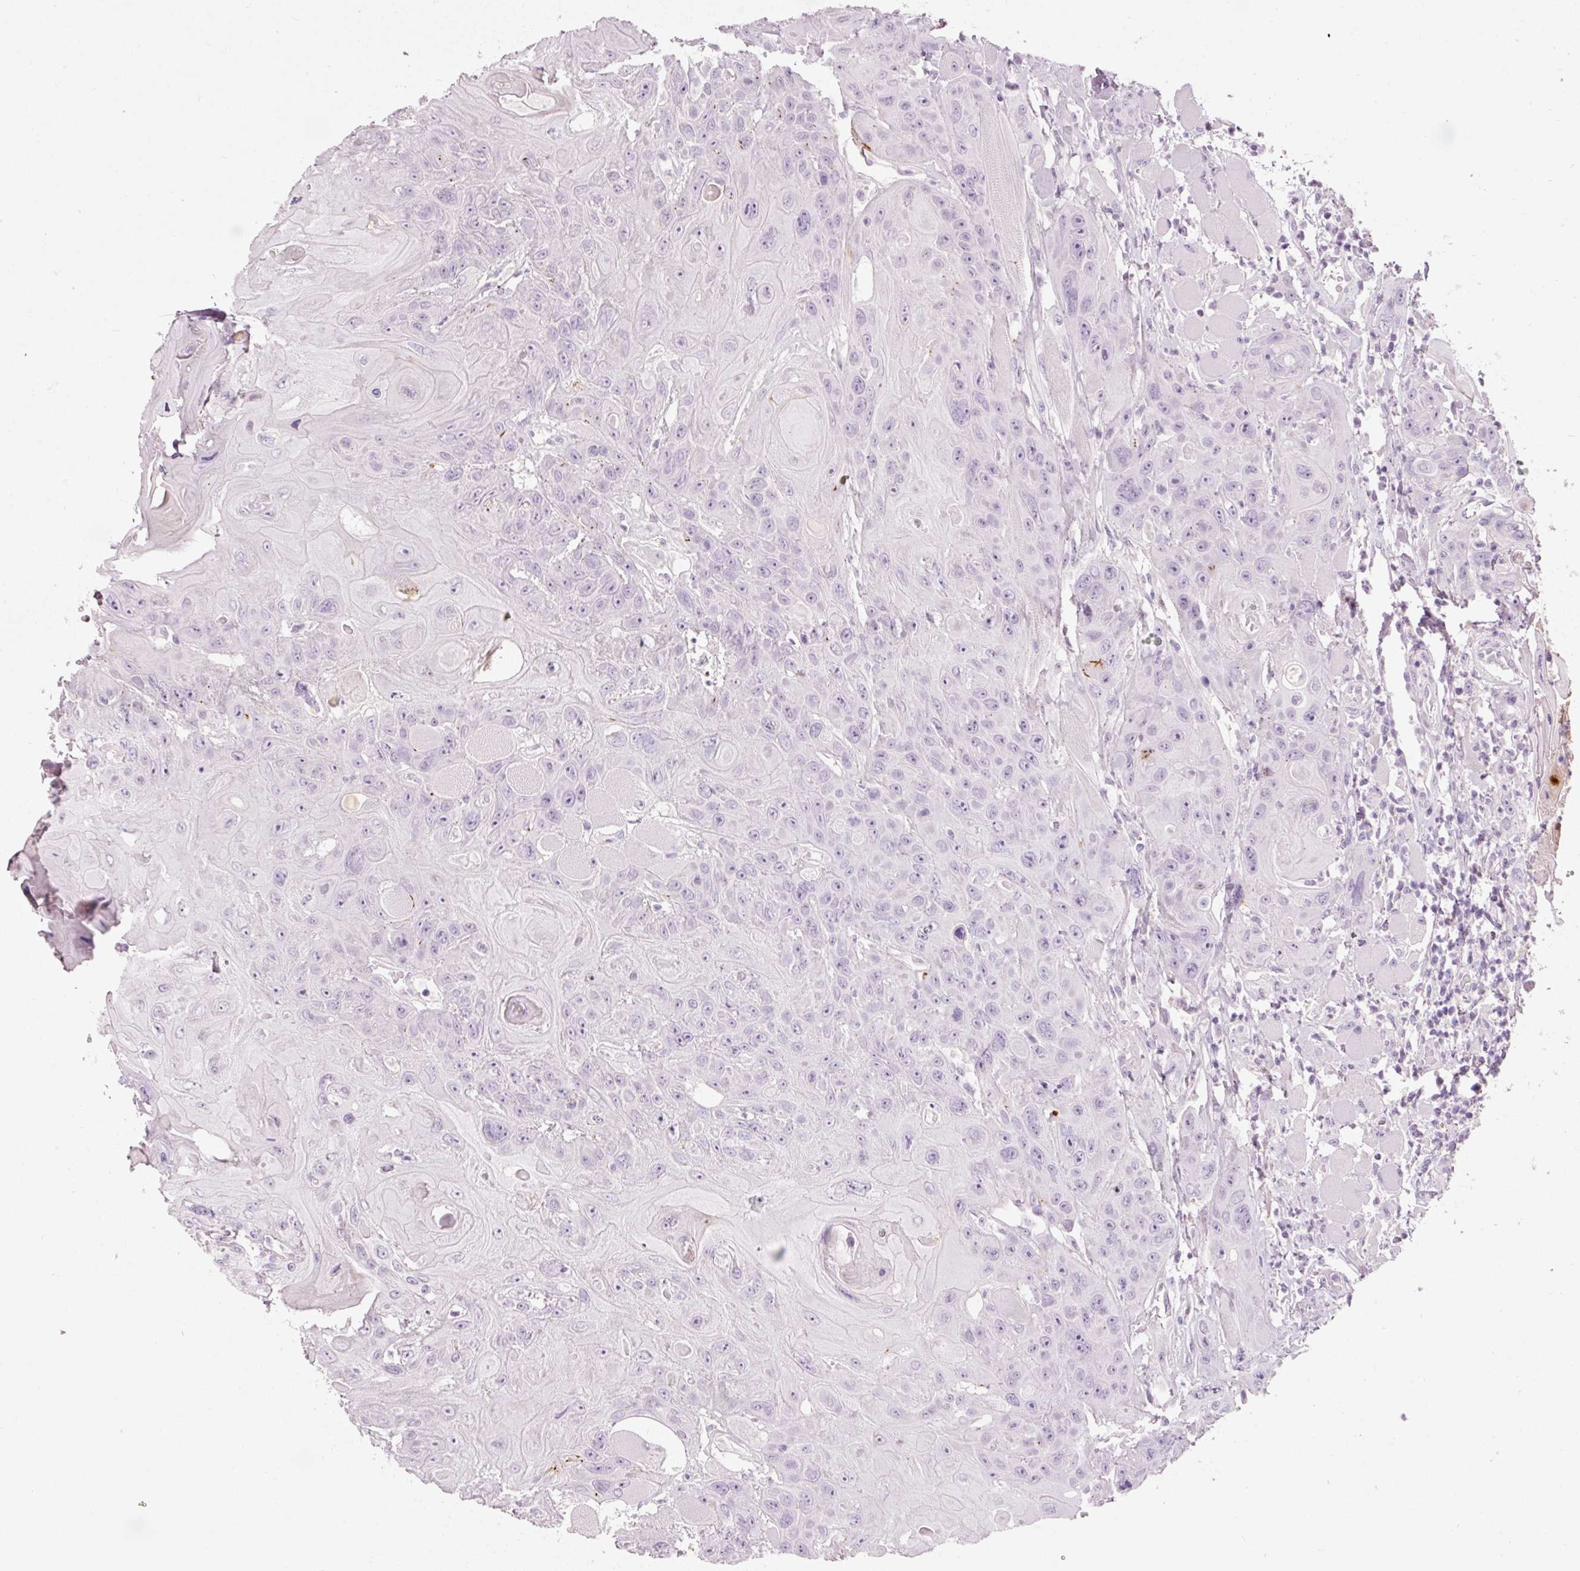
{"staining": {"intensity": "negative", "quantity": "none", "location": "none"}, "tissue": "head and neck cancer", "cell_type": "Tumor cells", "image_type": "cancer", "snomed": [{"axis": "morphology", "description": "Squamous cell carcinoma, NOS"}, {"axis": "topography", "description": "Head-Neck"}], "caption": "An image of human squamous cell carcinoma (head and neck) is negative for staining in tumor cells.", "gene": "MUC5AC", "patient": {"sex": "female", "age": 59}}